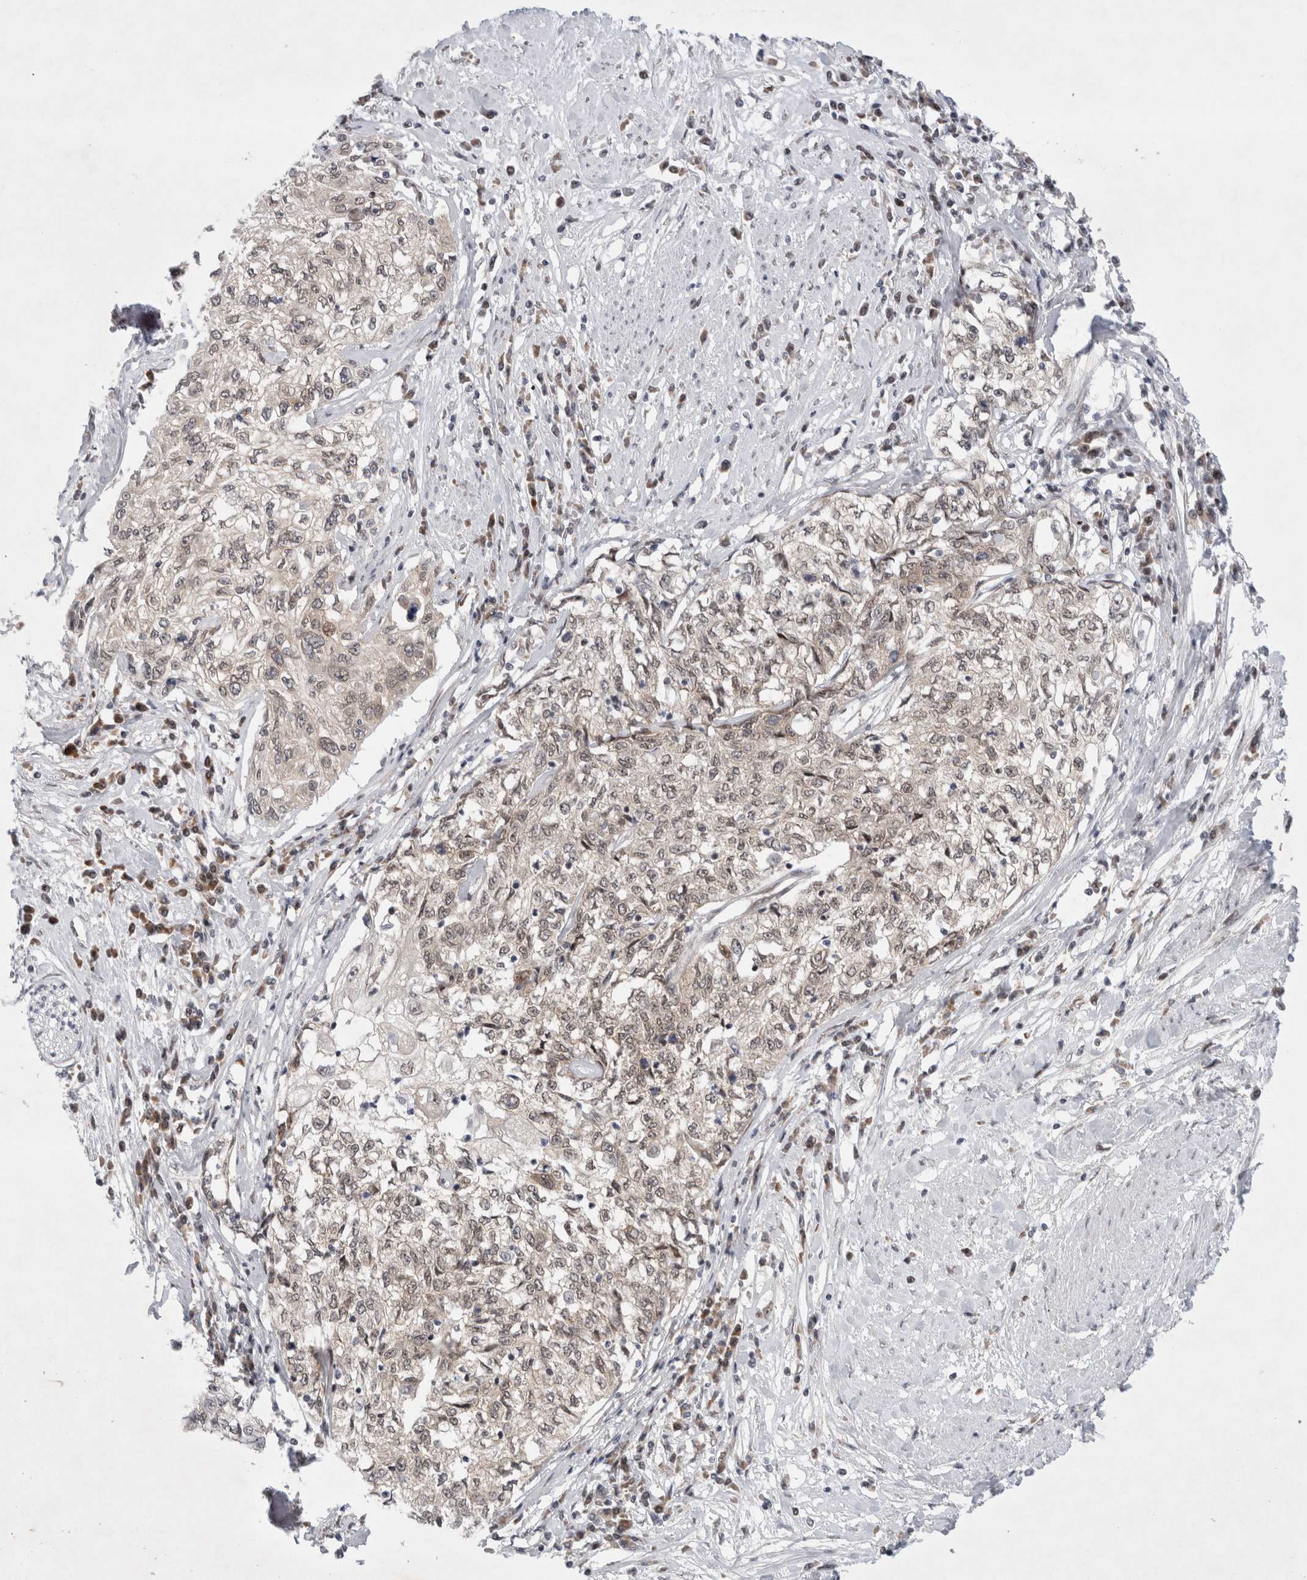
{"staining": {"intensity": "weak", "quantity": ">75%", "location": "nuclear"}, "tissue": "cervical cancer", "cell_type": "Tumor cells", "image_type": "cancer", "snomed": [{"axis": "morphology", "description": "Squamous cell carcinoma, NOS"}, {"axis": "topography", "description": "Cervix"}], "caption": "Immunohistochemistry photomicrograph of neoplastic tissue: squamous cell carcinoma (cervical) stained using immunohistochemistry (IHC) displays low levels of weak protein expression localized specifically in the nuclear of tumor cells, appearing as a nuclear brown color.", "gene": "WIPF2", "patient": {"sex": "female", "age": 57}}